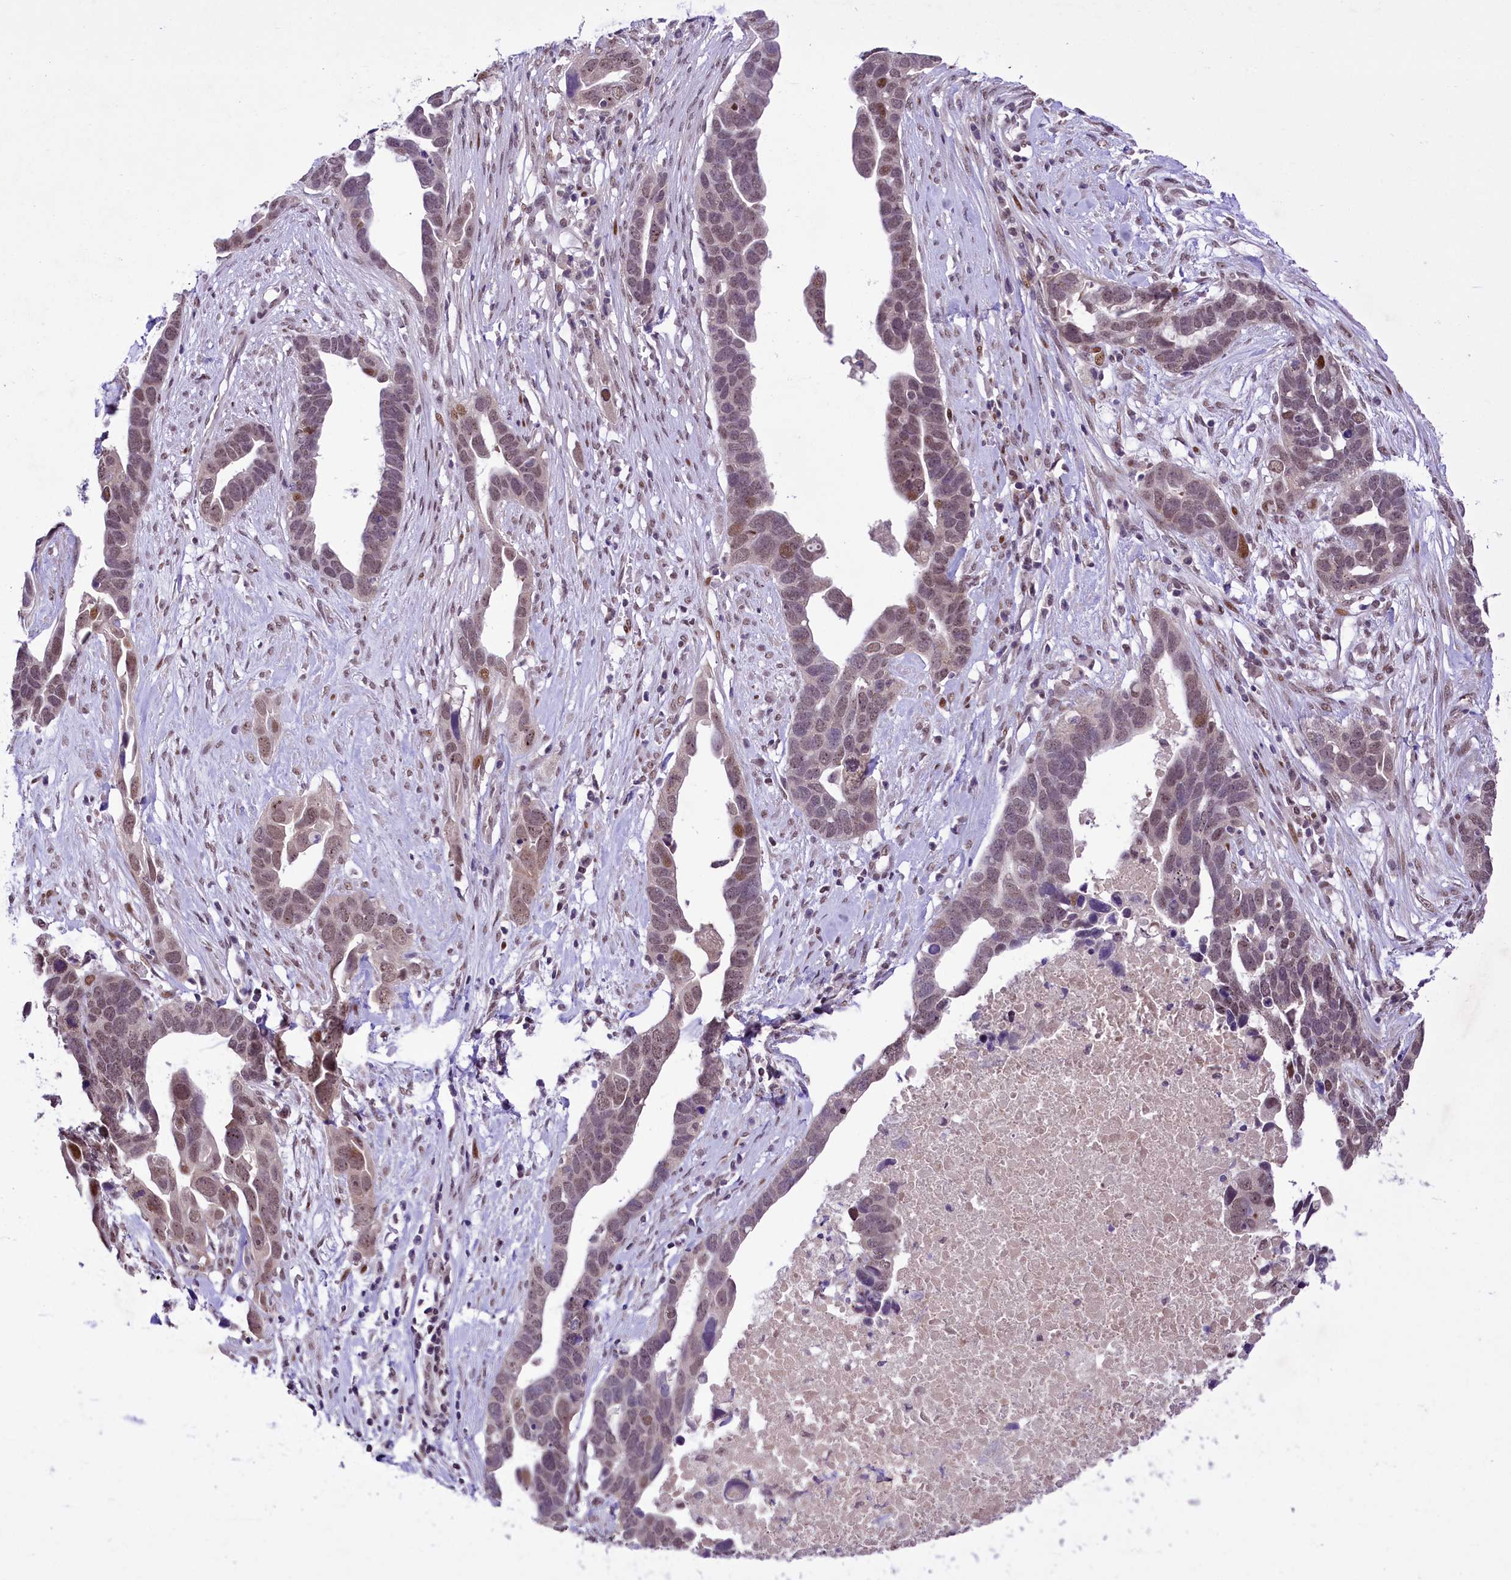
{"staining": {"intensity": "weak", "quantity": ">75%", "location": "nuclear"}, "tissue": "ovarian cancer", "cell_type": "Tumor cells", "image_type": "cancer", "snomed": [{"axis": "morphology", "description": "Cystadenocarcinoma, serous, NOS"}, {"axis": "topography", "description": "Ovary"}], "caption": "Human ovarian cancer (serous cystadenocarcinoma) stained with a protein marker exhibits weak staining in tumor cells.", "gene": "ANKS3", "patient": {"sex": "female", "age": 54}}